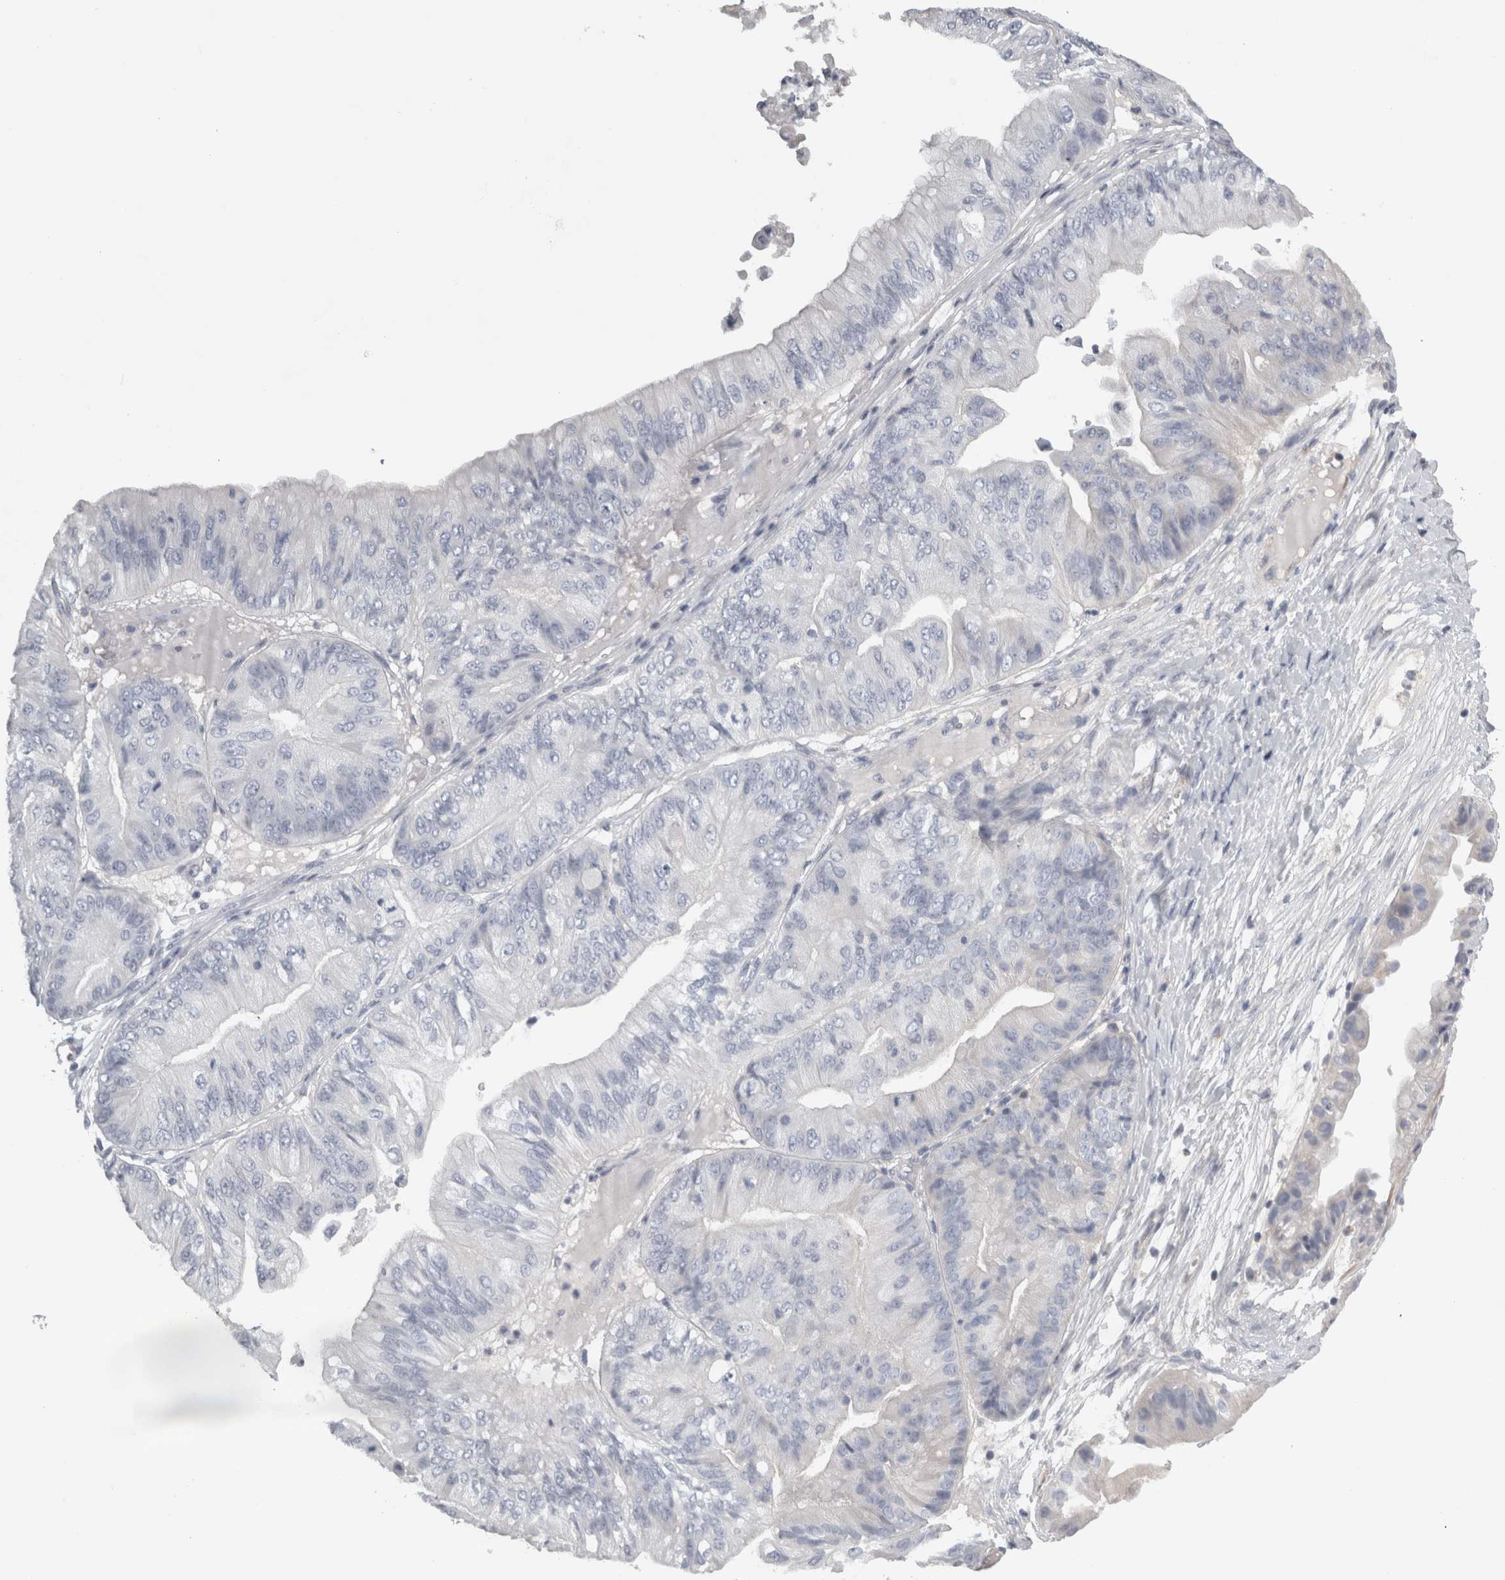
{"staining": {"intensity": "negative", "quantity": "none", "location": "none"}, "tissue": "ovarian cancer", "cell_type": "Tumor cells", "image_type": "cancer", "snomed": [{"axis": "morphology", "description": "Cystadenocarcinoma, mucinous, NOS"}, {"axis": "topography", "description": "Ovary"}], "caption": "Immunohistochemical staining of human ovarian cancer displays no significant expression in tumor cells.", "gene": "TCAP", "patient": {"sex": "female", "age": 61}}